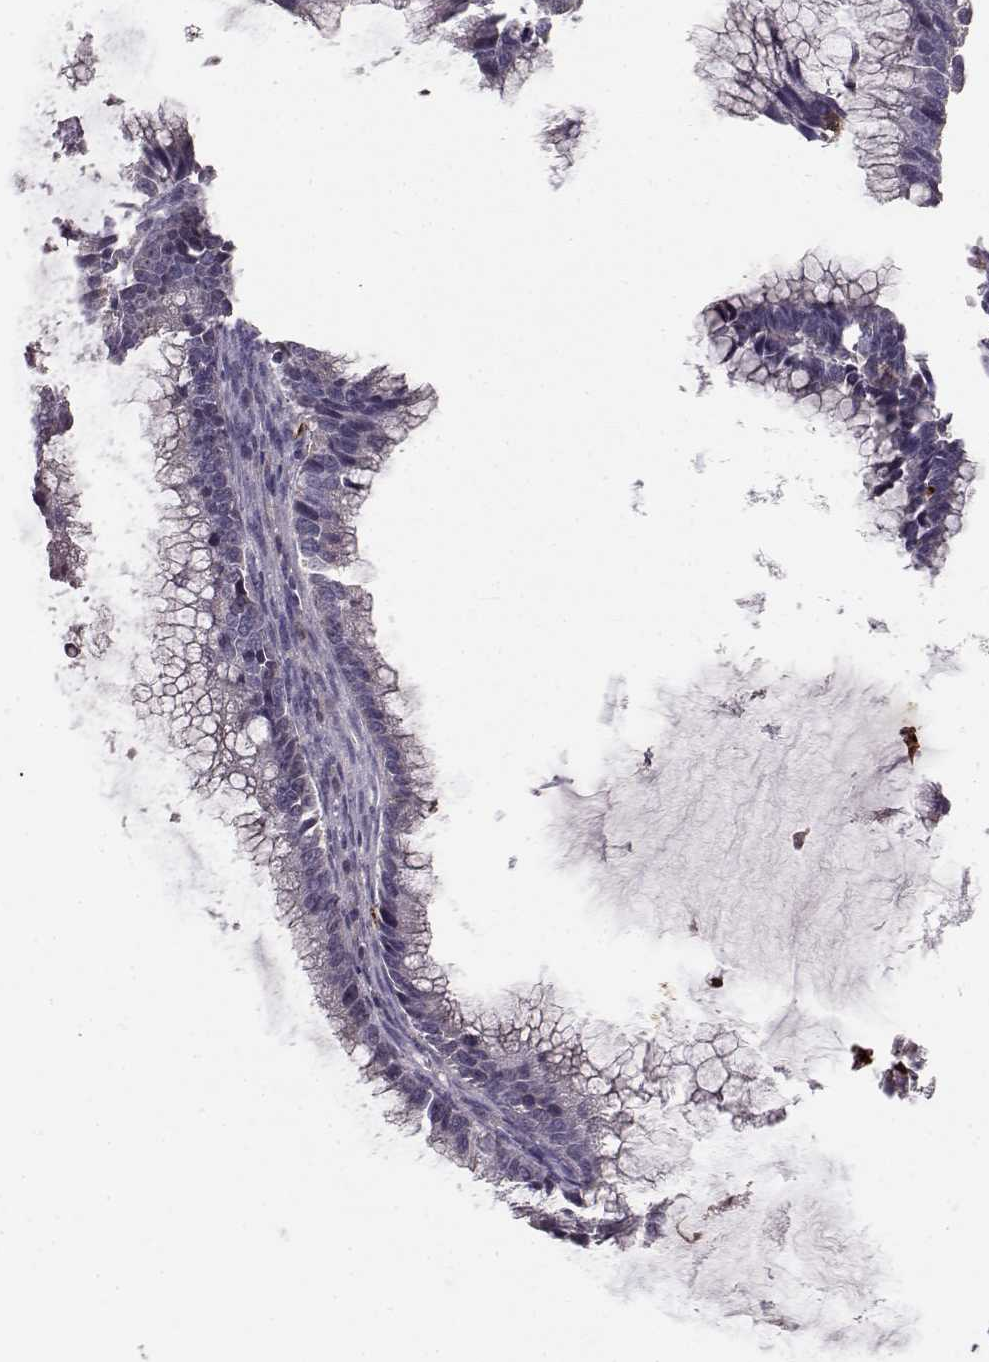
{"staining": {"intensity": "negative", "quantity": "none", "location": "none"}, "tissue": "ovarian cancer", "cell_type": "Tumor cells", "image_type": "cancer", "snomed": [{"axis": "morphology", "description": "Cystadenocarcinoma, mucinous, NOS"}, {"axis": "topography", "description": "Ovary"}], "caption": "DAB (3,3'-diaminobenzidine) immunohistochemical staining of mucinous cystadenocarcinoma (ovarian) demonstrates no significant expression in tumor cells.", "gene": "CCNF", "patient": {"sex": "female", "age": 38}}